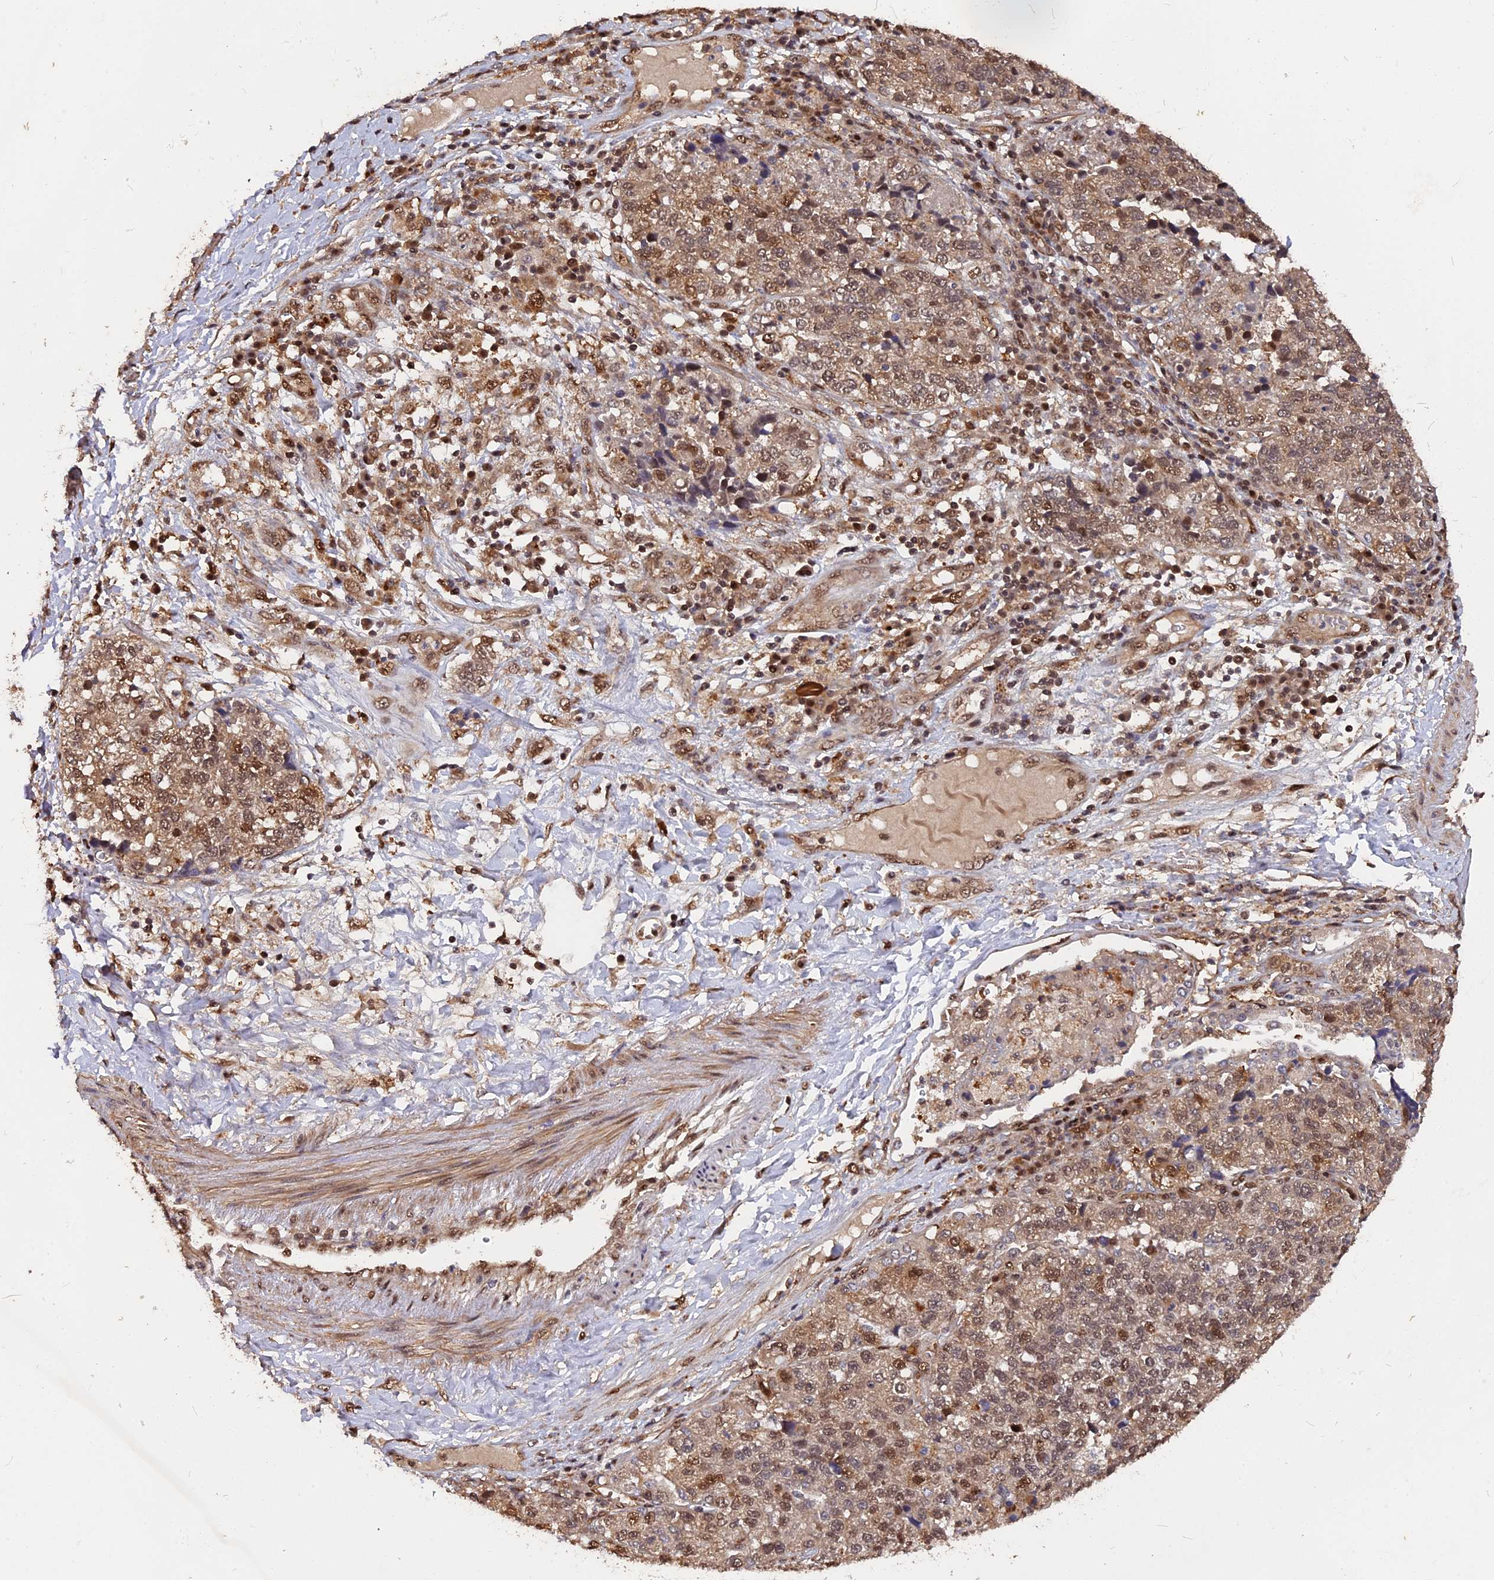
{"staining": {"intensity": "moderate", "quantity": ">75%", "location": "nuclear"}, "tissue": "lung cancer", "cell_type": "Tumor cells", "image_type": "cancer", "snomed": [{"axis": "morphology", "description": "Adenocarcinoma, NOS"}, {"axis": "topography", "description": "Lung"}], "caption": "Tumor cells demonstrate medium levels of moderate nuclear staining in approximately >75% of cells in human lung cancer (adenocarcinoma).", "gene": "ADRM1", "patient": {"sex": "male", "age": 49}}